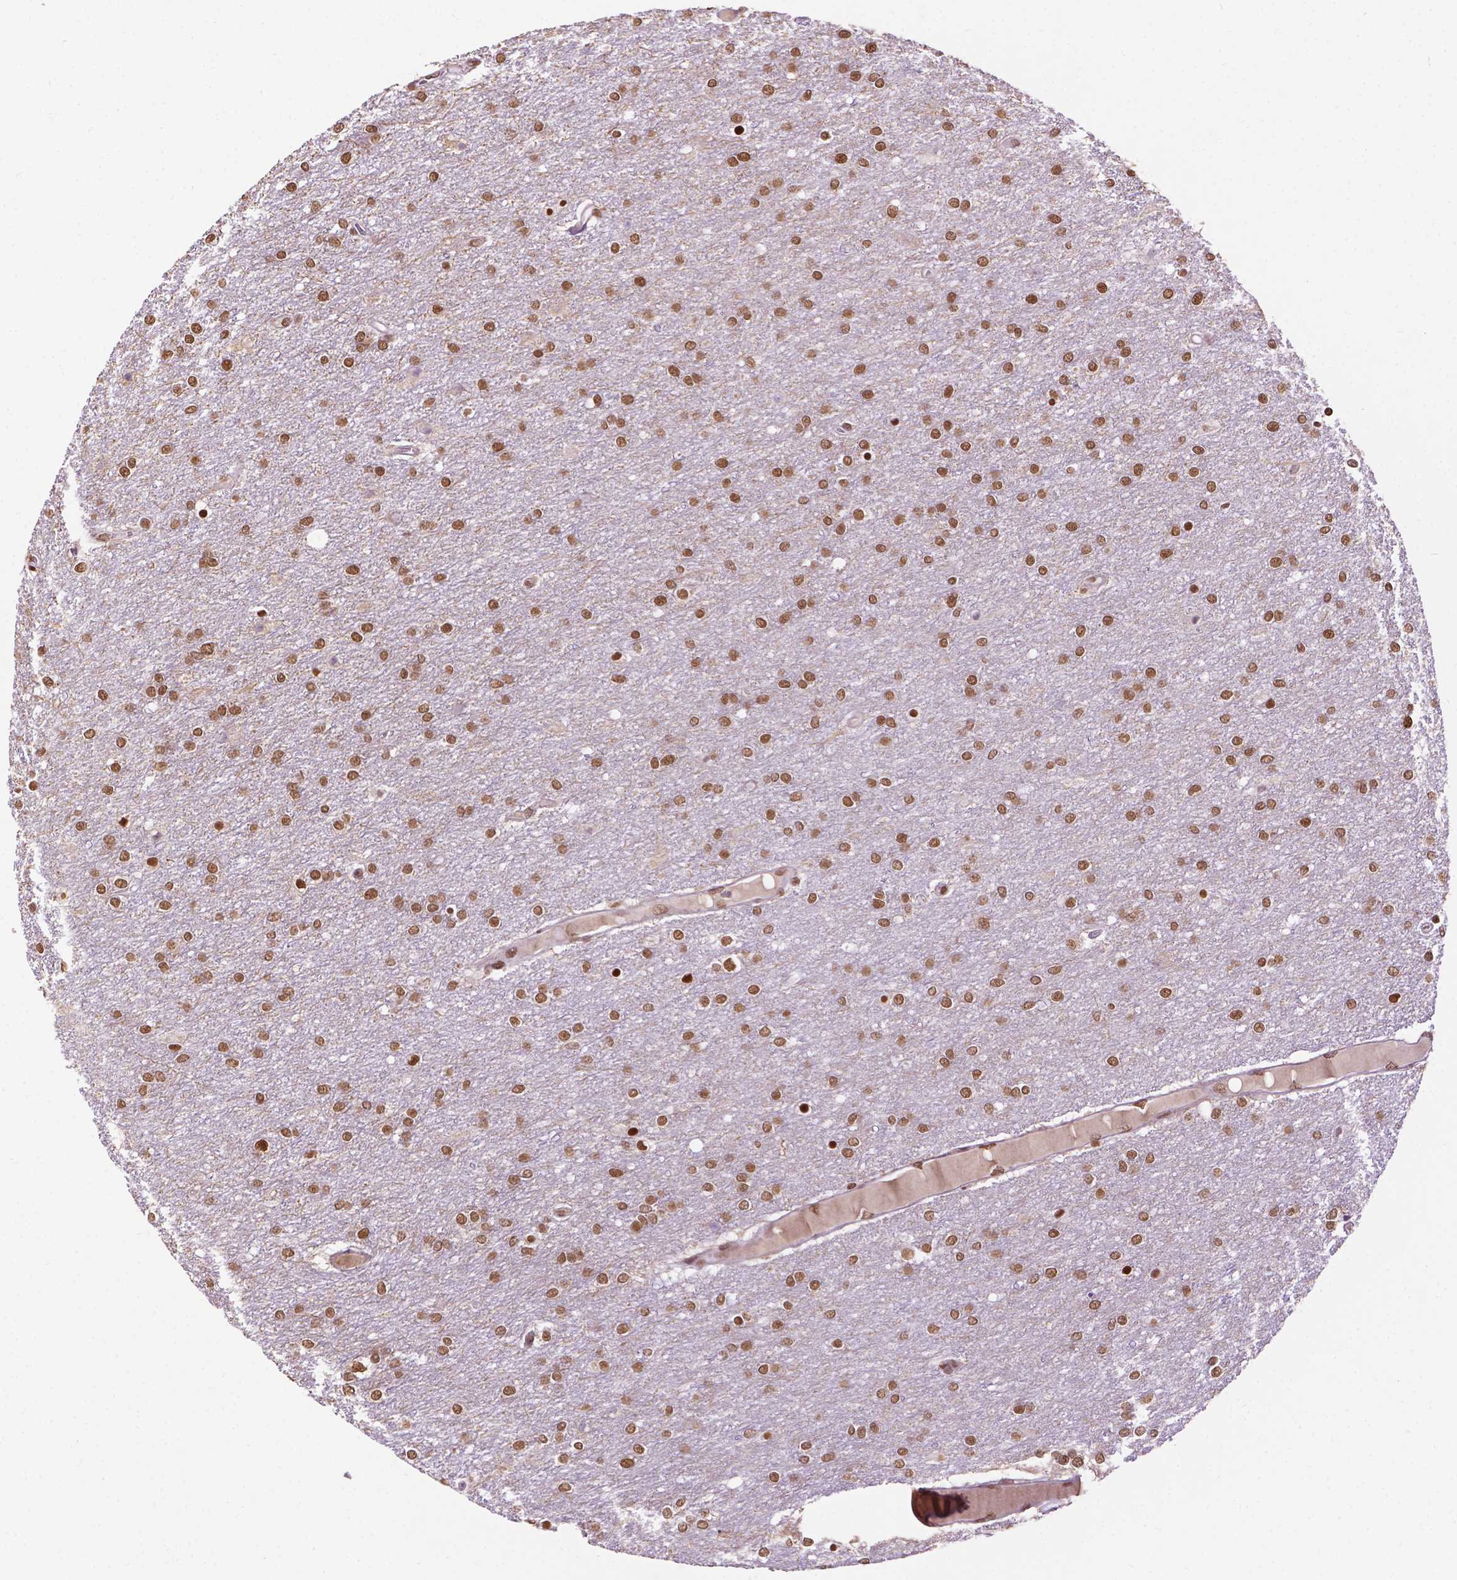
{"staining": {"intensity": "moderate", "quantity": ">75%", "location": "nuclear"}, "tissue": "glioma", "cell_type": "Tumor cells", "image_type": "cancer", "snomed": [{"axis": "morphology", "description": "Glioma, malignant, High grade"}, {"axis": "topography", "description": "Brain"}], "caption": "A micrograph of glioma stained for a protein exhibits moderate nuclear brown staining in tumor cells.", "gene": "COL23A1", "patient": {"sex": "female", "age": 61}}